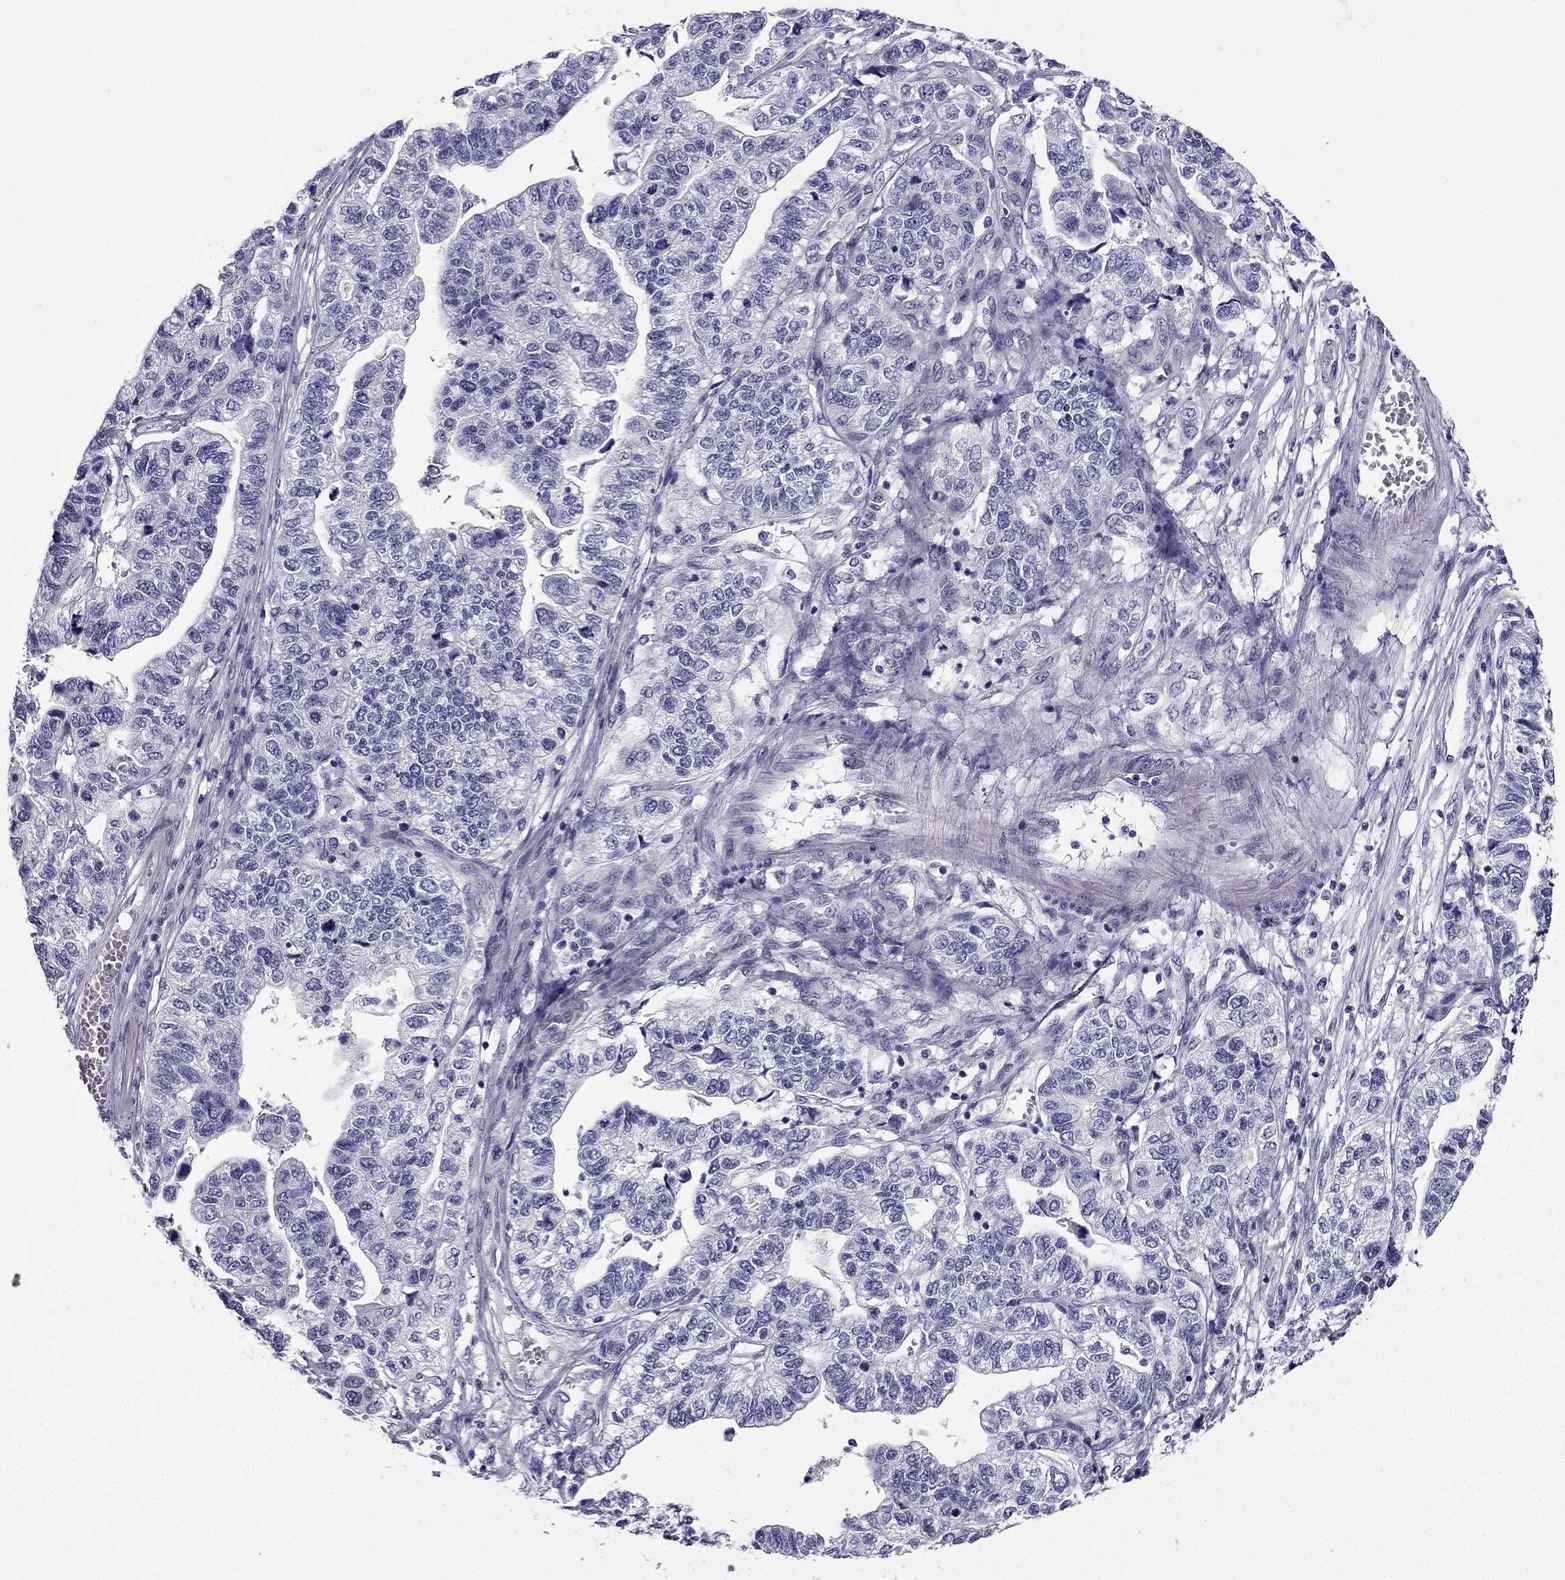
{"staining": {"intensity": "negative", "quantity": "none", "location": "none"}, "tissue": "stomach cancer", "cell_type": "Tumor cells", "image_type": "cancer", "snomed": [{"axis": "morphology", "description": "Adenocarcinoma, NOS"}, {"axis": "topography", "description": "Stomach, upper"}], "caption": "Tumor cells show no significant protein expression in stomach cancer (adenocarcinoma).", "gene": "POM121L12", "patient": {"sex": "female", "age": 67}}